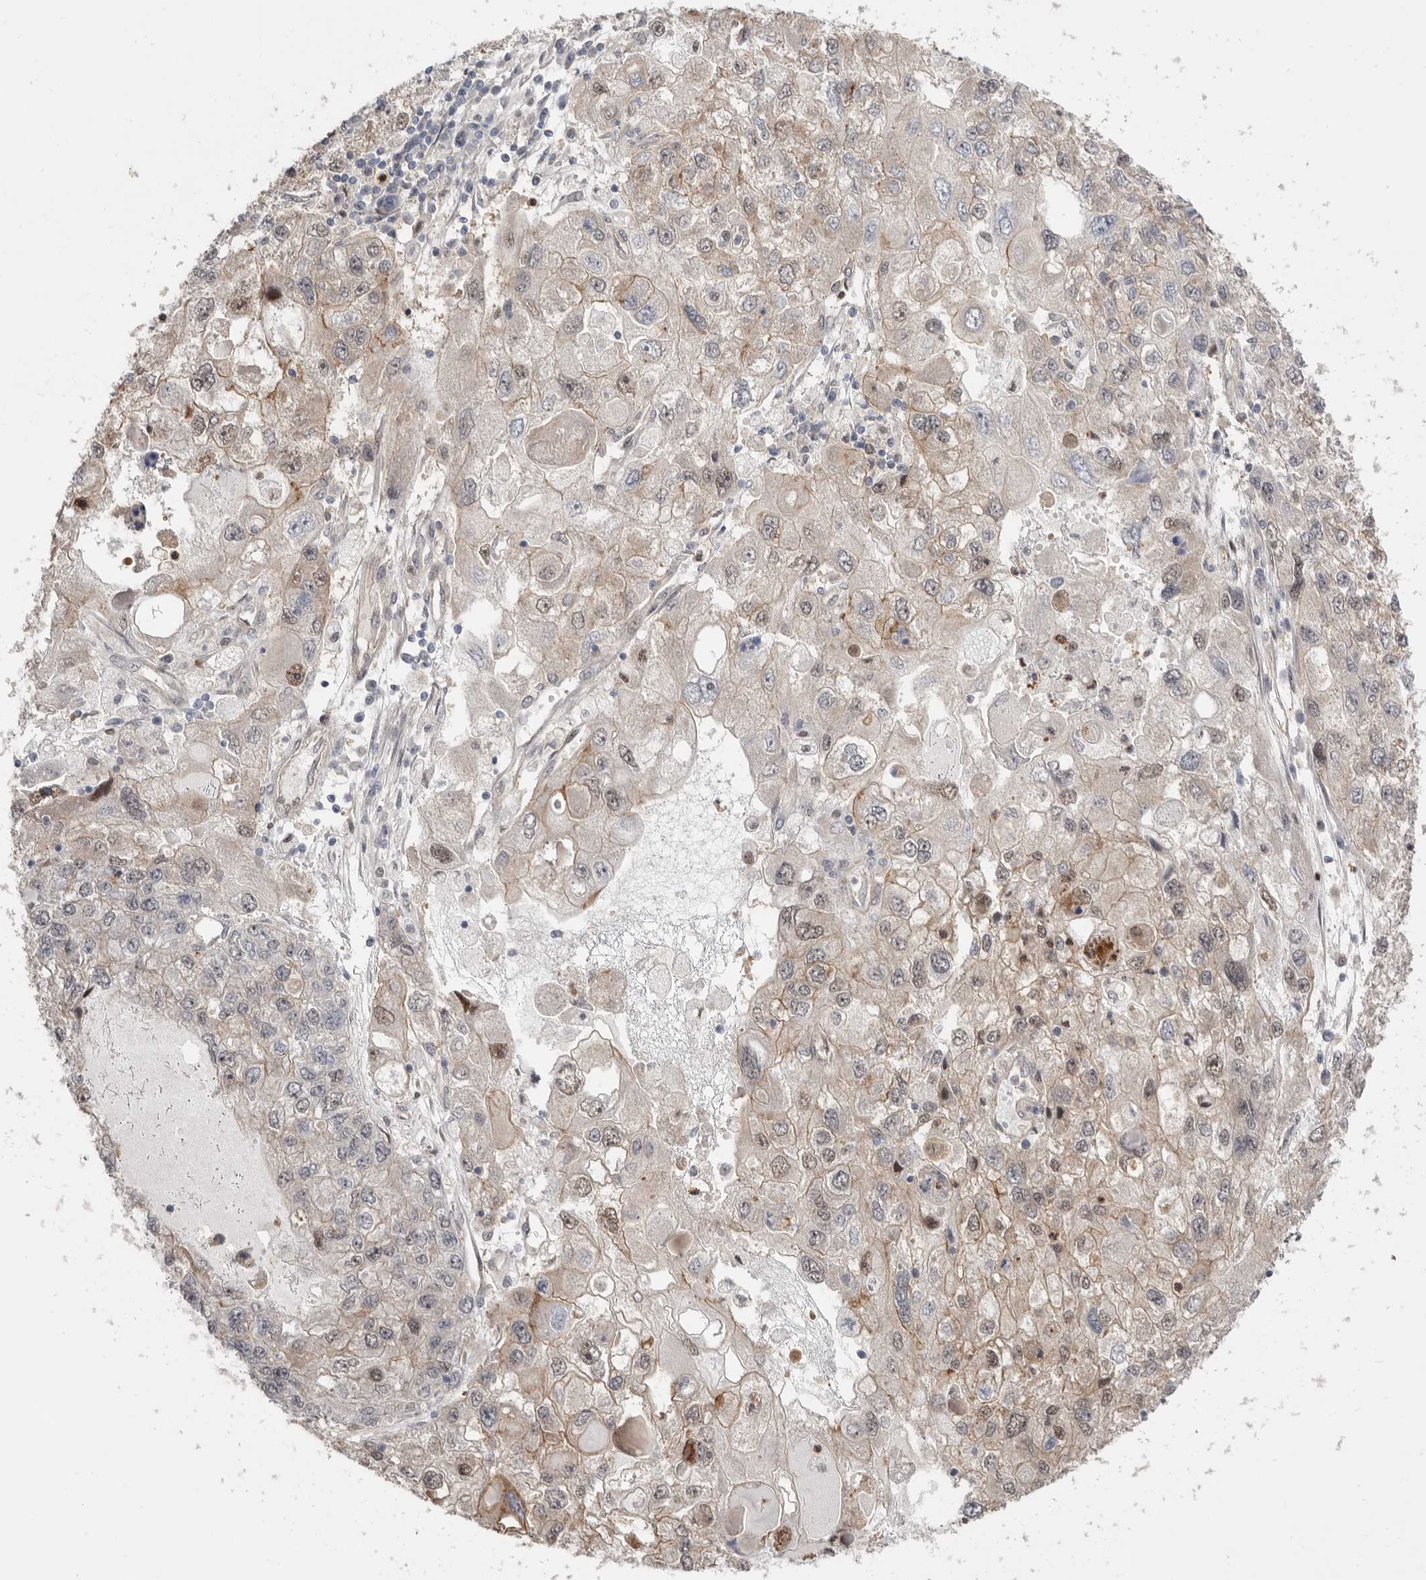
{"staining": {"intensity": "weak", "quantity": "<25%", "location": "cytoplasmic/membranous"}, "tissue": "endometrial cancer", "cell_type": "Tumor cells", "image_type": "cancer", "snomed": [{"axis": "morphology", "description": "Adenocarcinoma, NOS"}, {"axis": "topography", "description": "Endometrium"}], "caption": "IHC of human endometrial adenocarcinoma reveals no expression in tumor cells.", "gene": "MSRB2", "patient": {"sex": "female", "age": 49}}